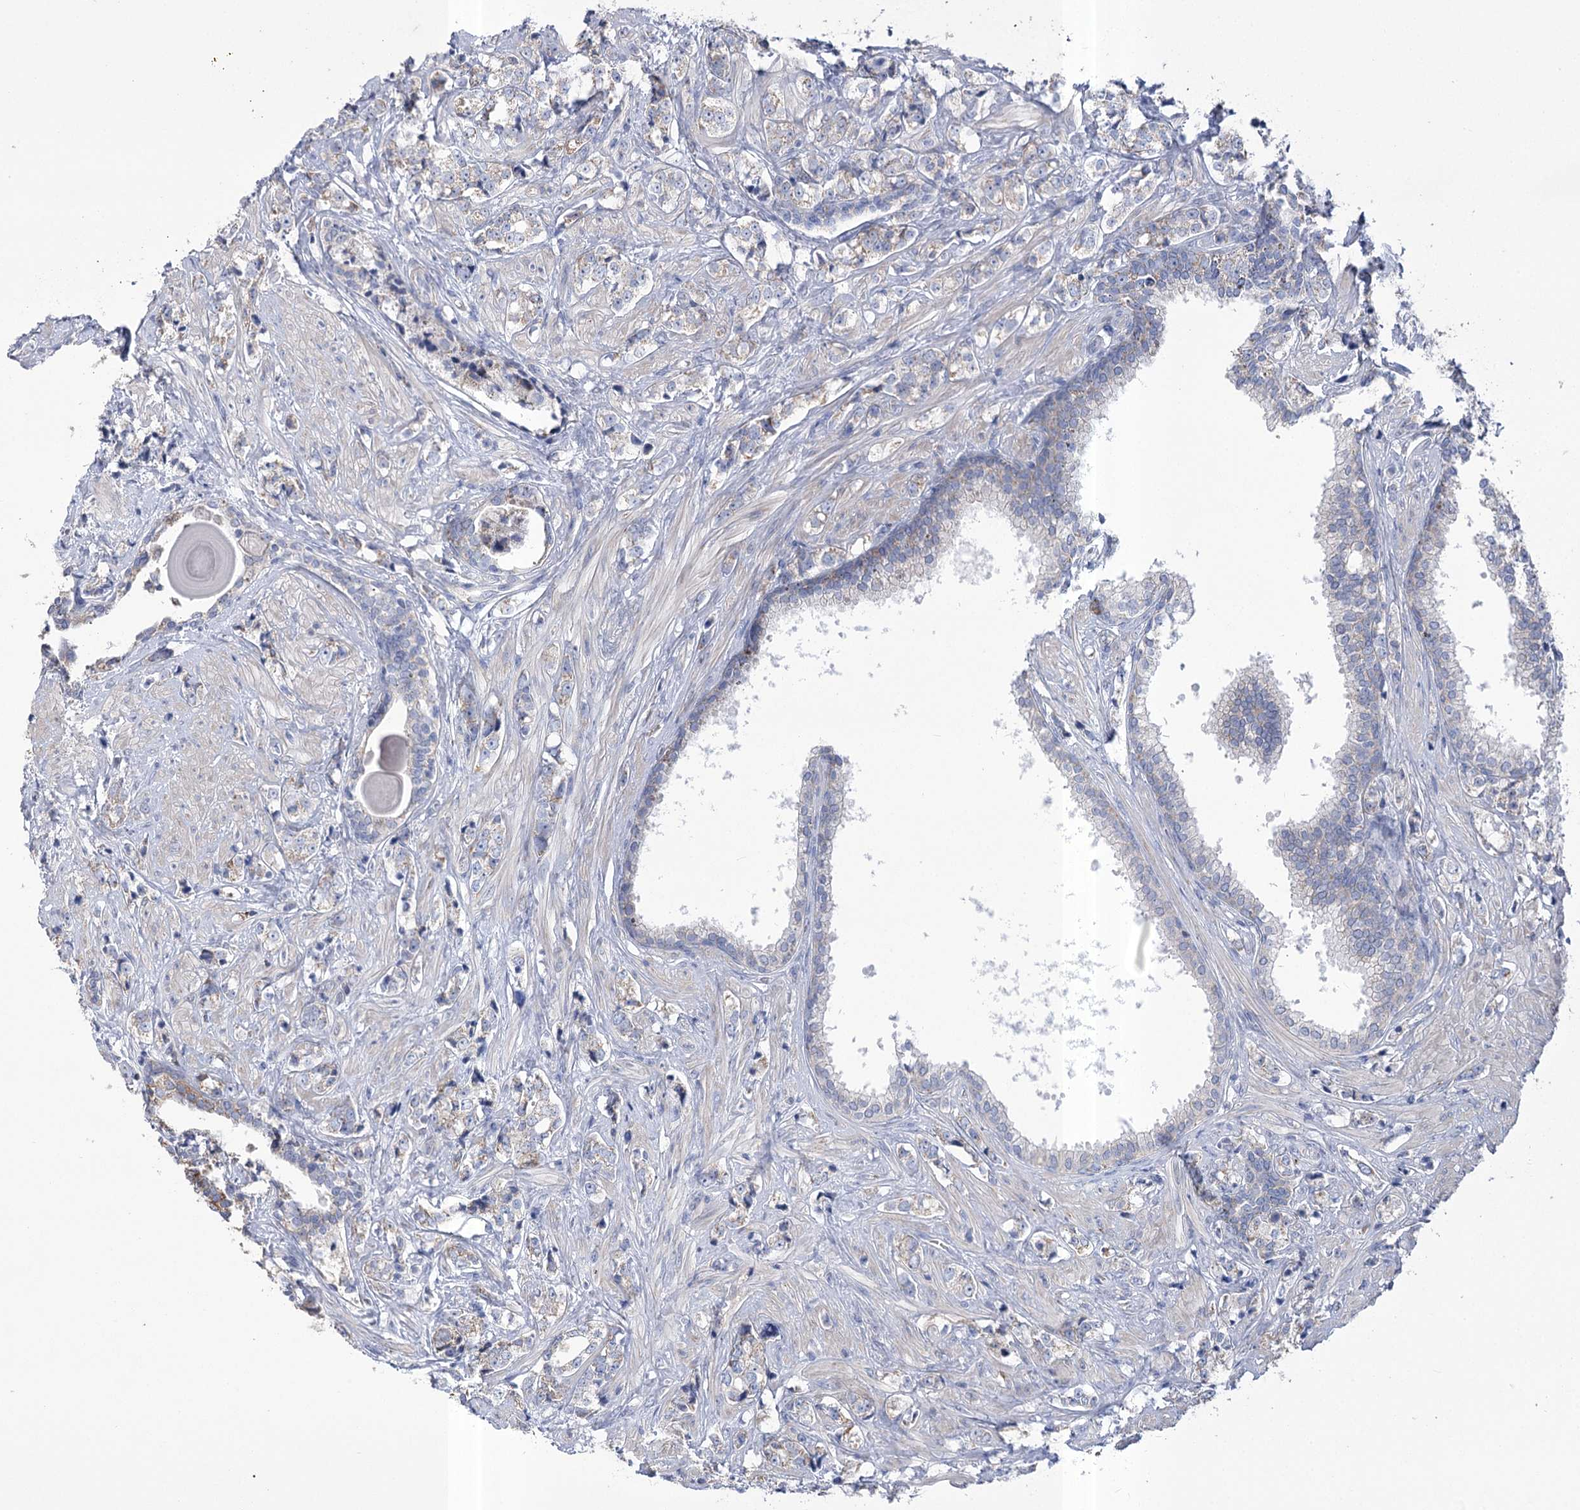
{"staining": {"intensity": "negative", "quantity": "none", "location": "none"}, "tissue": "prostate cancer", "cell_type": "Tumor cells", "image_type": "cancer", "snomed": [{"axis": "morphology", "description": "Adenocarcinoma, High grade"}, {"axis": "topography", "description": "Prostate"}], "caption": "The immunohistochemistry (IHC) photomicrograph has no significant staining in tumor cells of high-grade adenocarcinoma (prostate) tissue.", "gene": "PDHB", "patient": {"sex": "male", "age": 69}}